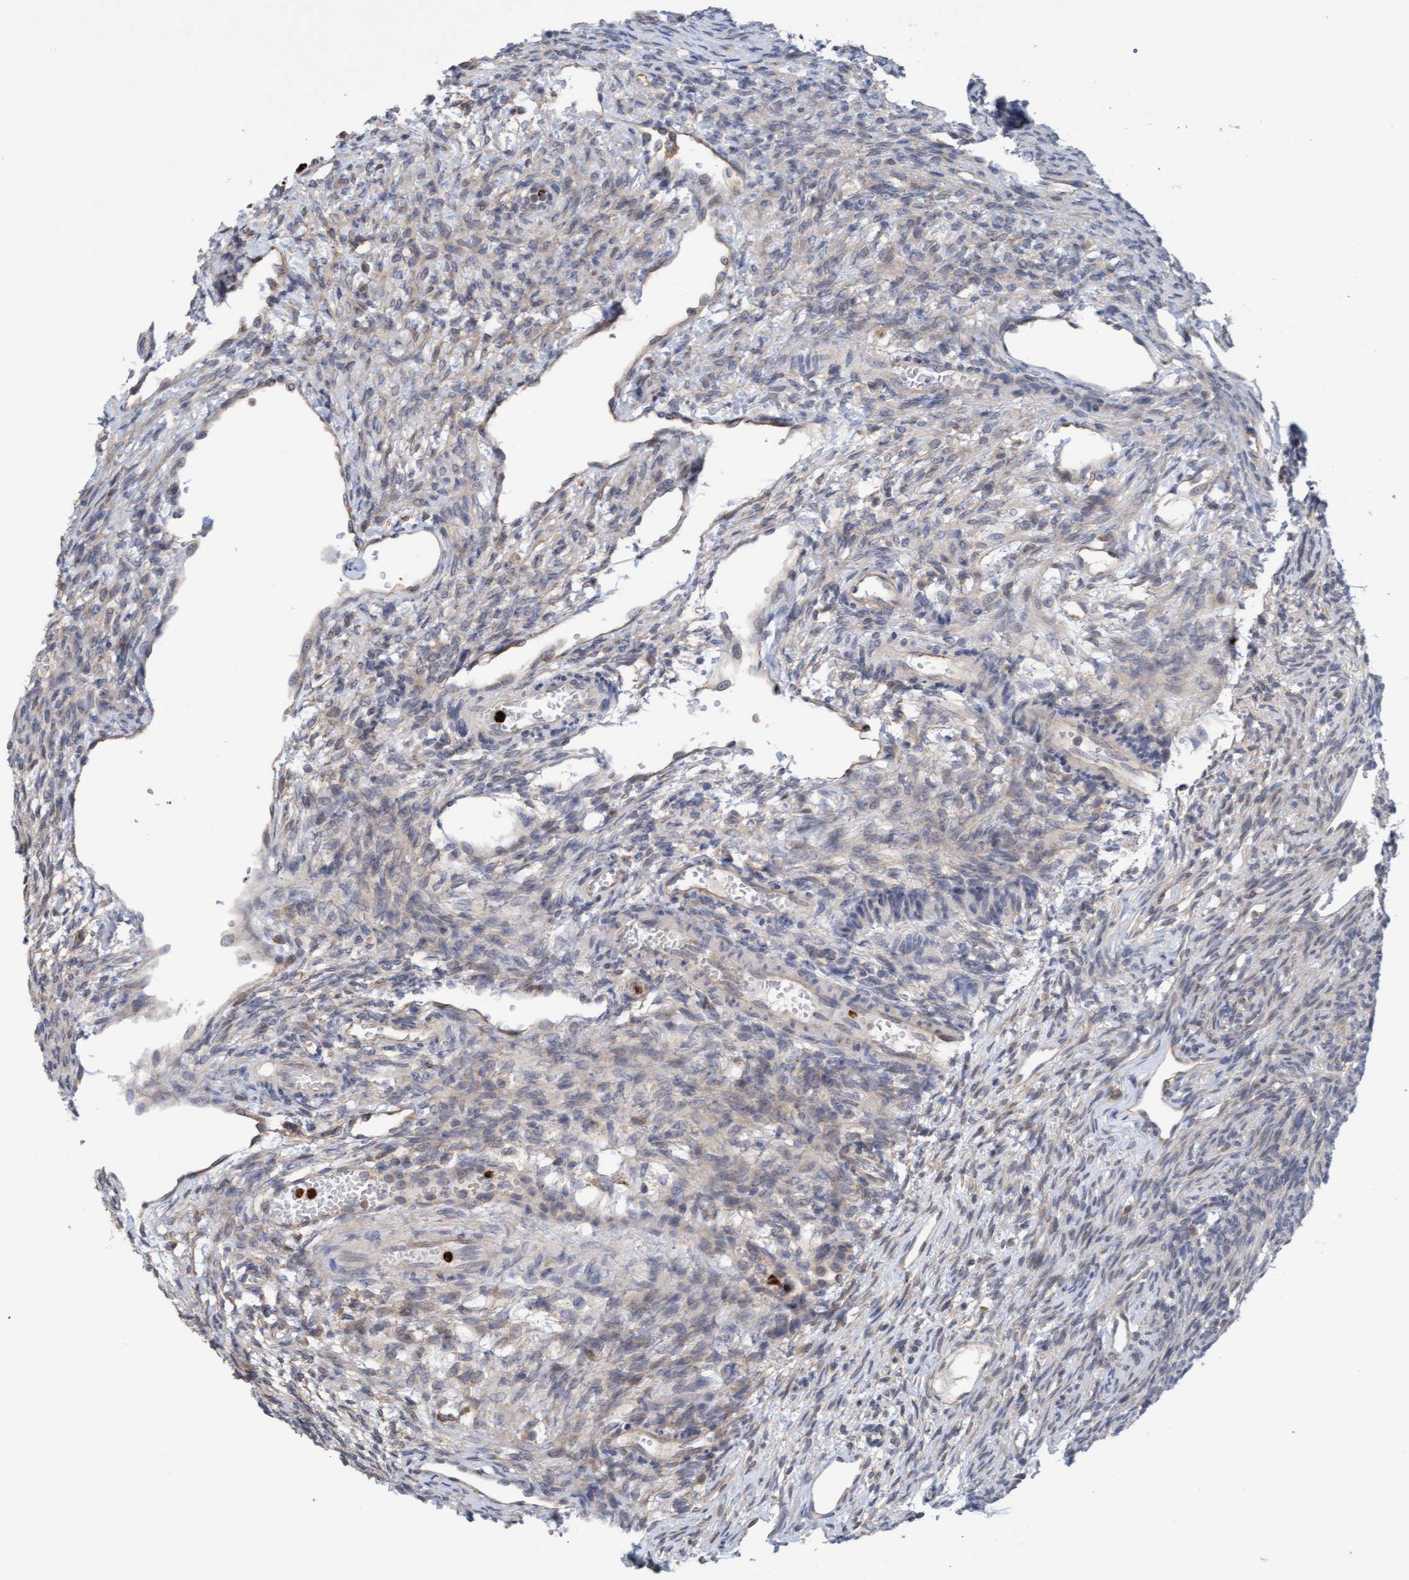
{"staining": {"intensity": "moderate", "quantity": "<25%", "location": "cytoplasmic/membranous"}, "tissue": "ovary", "cell_type": "Follicle cells", "image_type": "normal", "snomed": [{"axis": "morphology", "description": "Normal tissue, NOS"}, {"axis": "topography", "description": "Ovary"}], "caption": "IHC of unremarkable human ovary shows low levels of moderate cytoplasmic/membranous expression in approximately <25% of follicle cells. The protein of interest is shown in brown color, while the nuclei are stained blue.", "gene": "MMP8", "patient": {"sex": "female", "age": 33}}